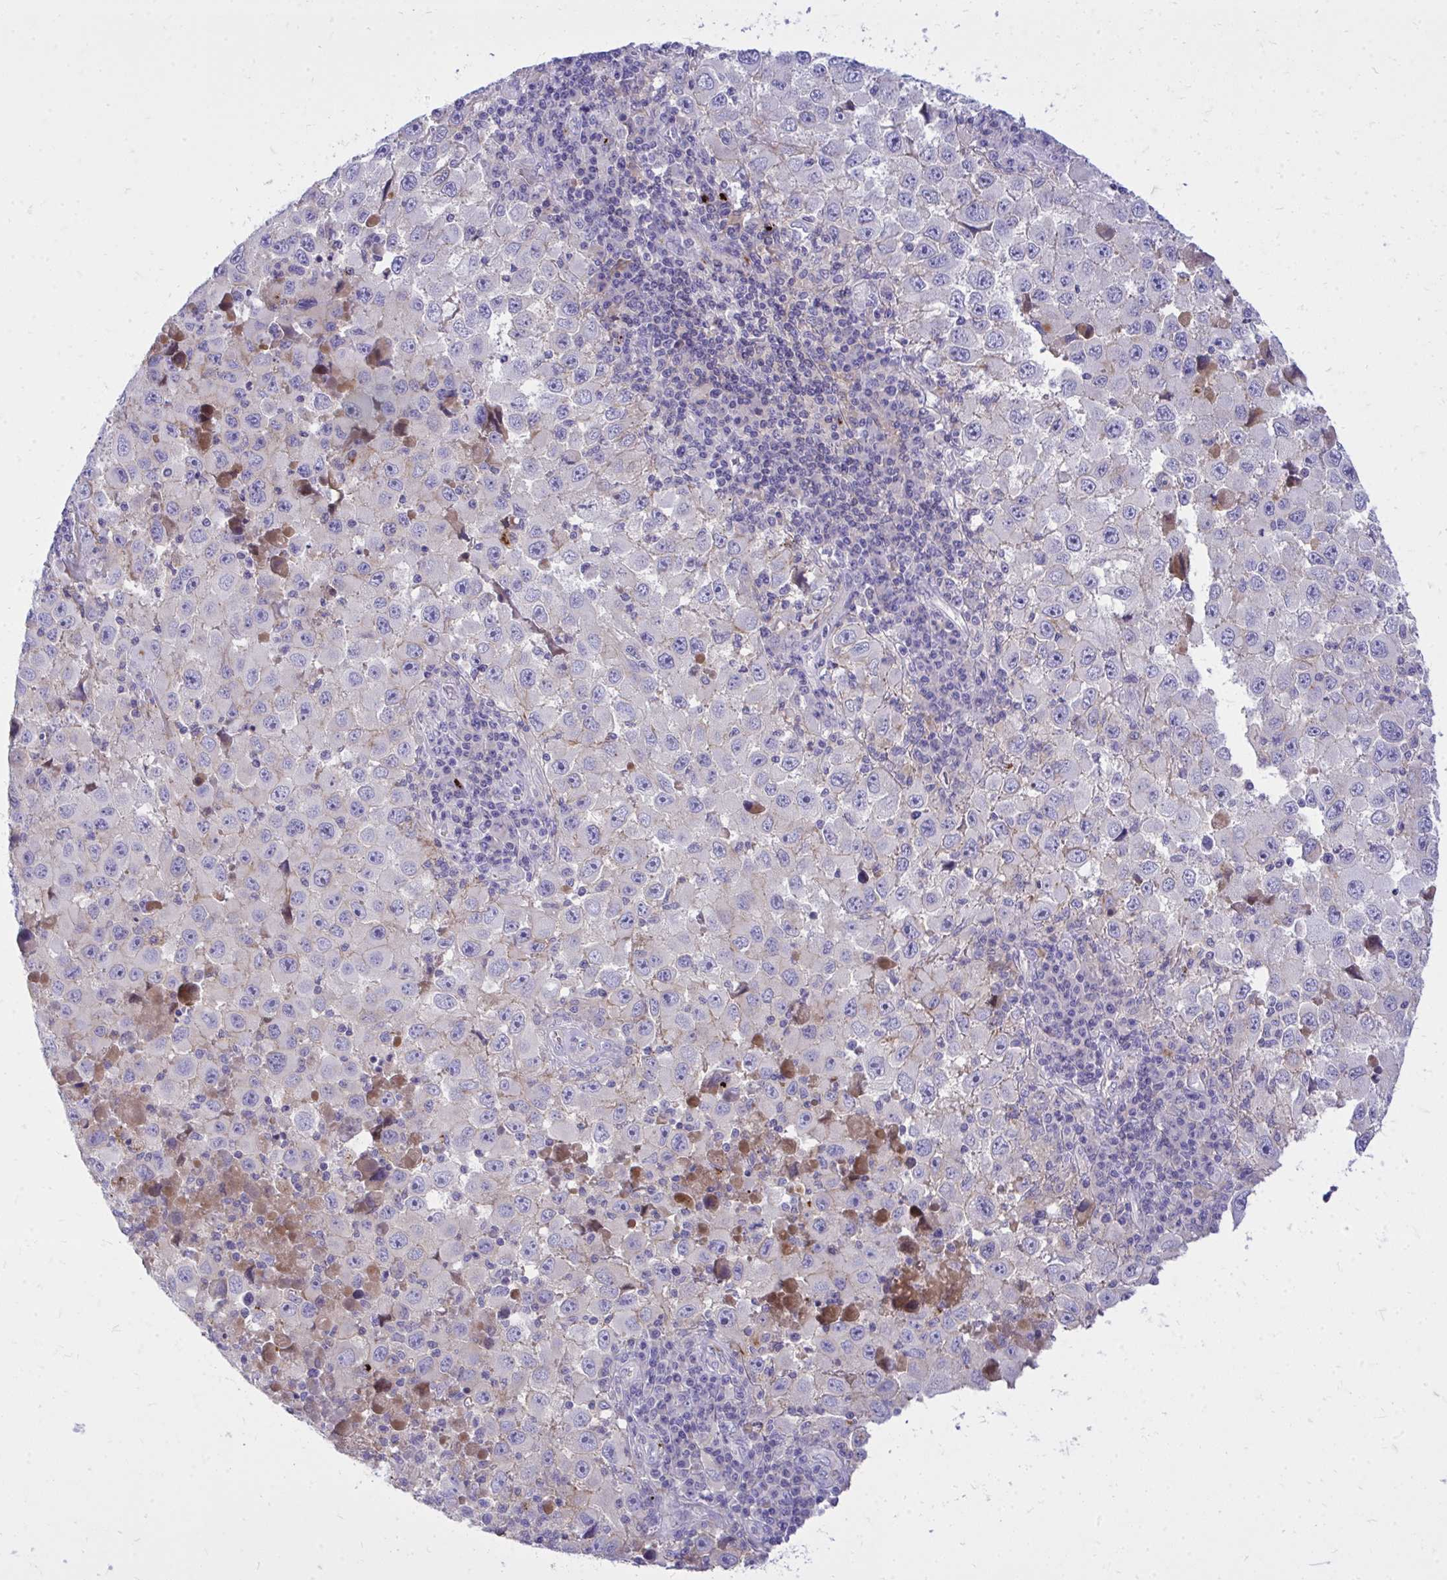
{"staining": {"intensity": "negative", "quantity": "none", "location": "none"}, "tissue": "melanoma", "cell_type": "Tumor cells", "image_type": "cancer", "snomed": [{"axis": "morphology", "description": "Malignant melanoma, Metastatic site"}, {"axis": "topography", "description": "Lymph node"}], "caption": "This image is of melanoma stained with immunohistochemistry (IHC) to label a protein in brown with the nuclei are counter-stained blue. There is no positivity in tumor cells. (DAB (3,3'-diaminobenzidine) IHC with hematoxylin counter stain).", "gene": "TP53I11", "patient": {"sex": "female", "age": 67}}